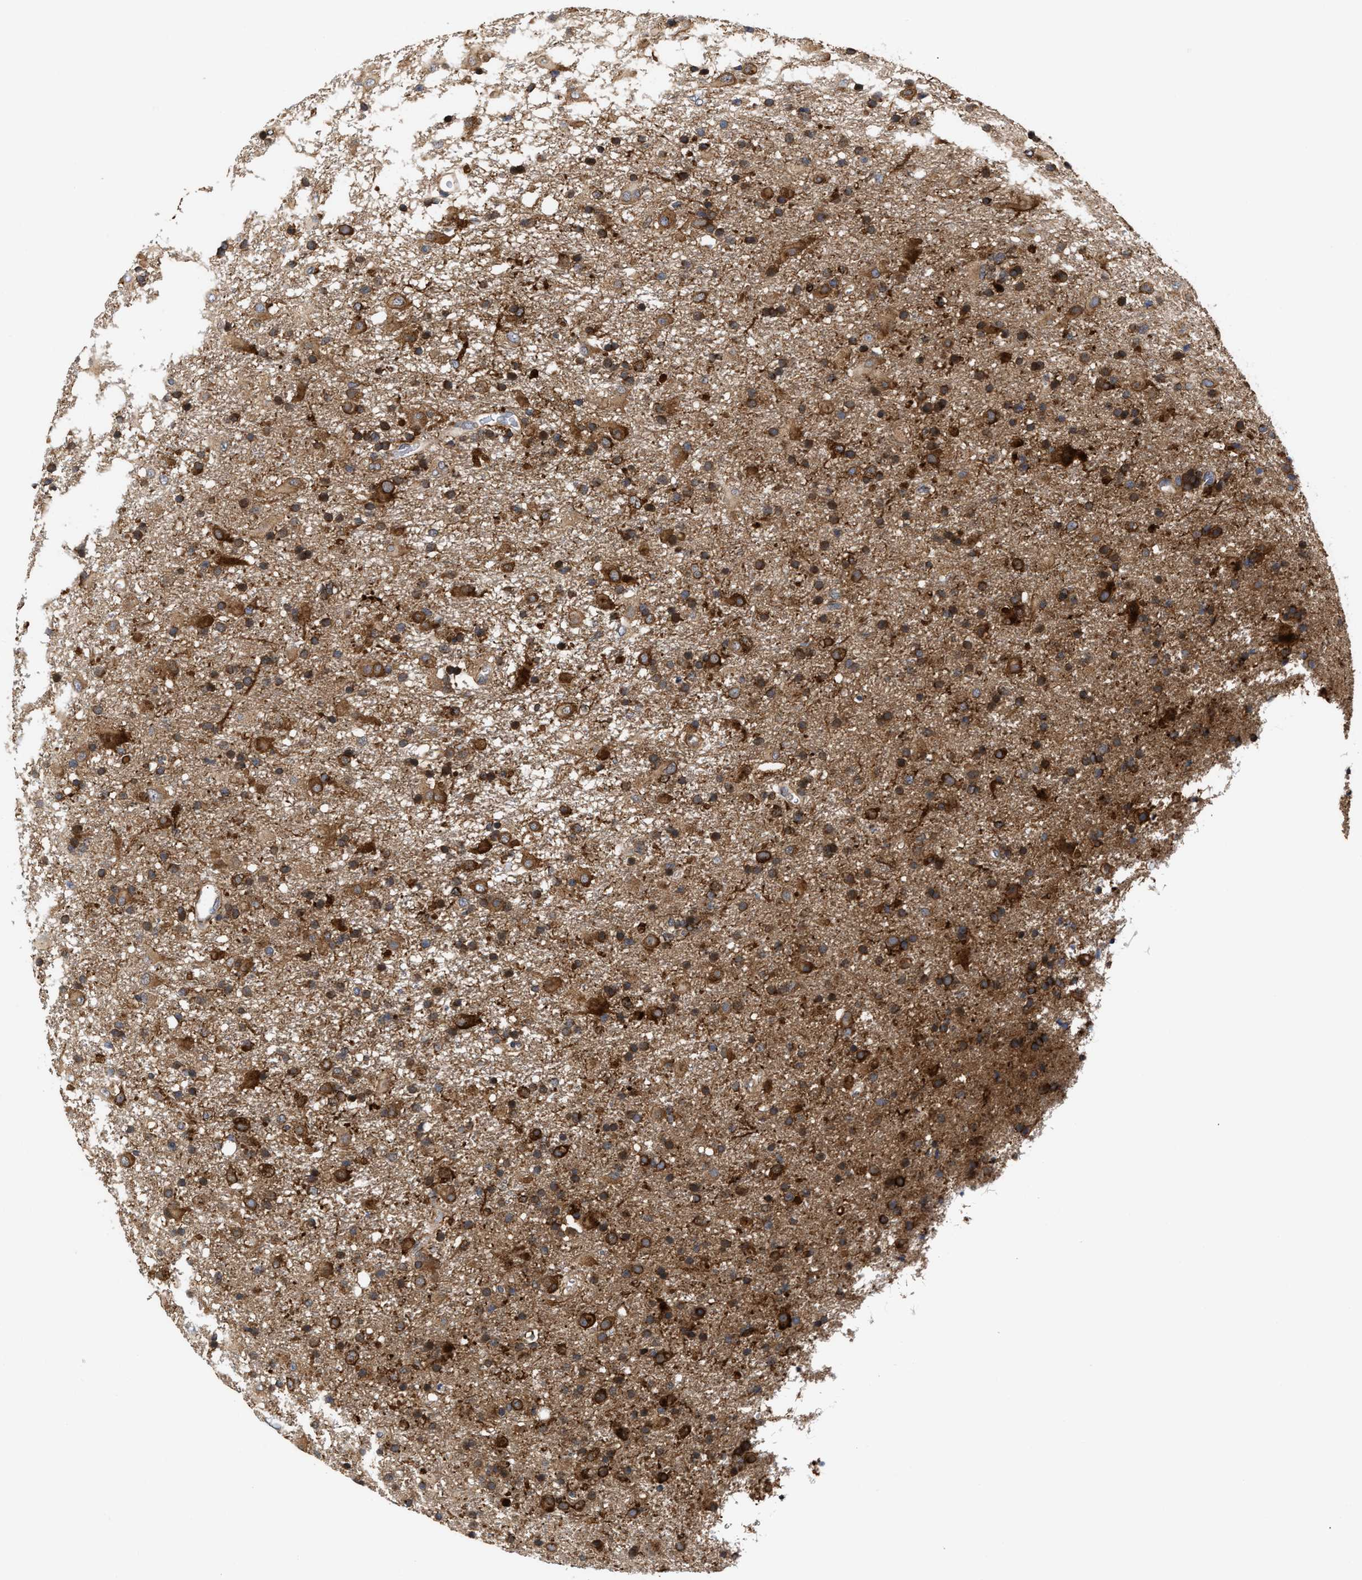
{"staining": {"intensity": "strong", "quantity": ">75%", "location": "cytoplasmic/membranous"}, "tissue": "glioma", "cell_type": "Tumor cells", "image_type": "cancer", "snomed": [{"axis": "morphology", "description": "Glioma, malignant, Low grade"}, {"axis": "topography", "description": "Brain"}], "caption": "DAB immunohistochemical staining of human malignant glioma (low-grade) demonstrates strong cytoplasmic/membranous protein expression in approximately >75% of tumor cells. Nuclei are stained in blue.", "gene": "CLIP2", "patient": {"sex": "male", "age": 65}}